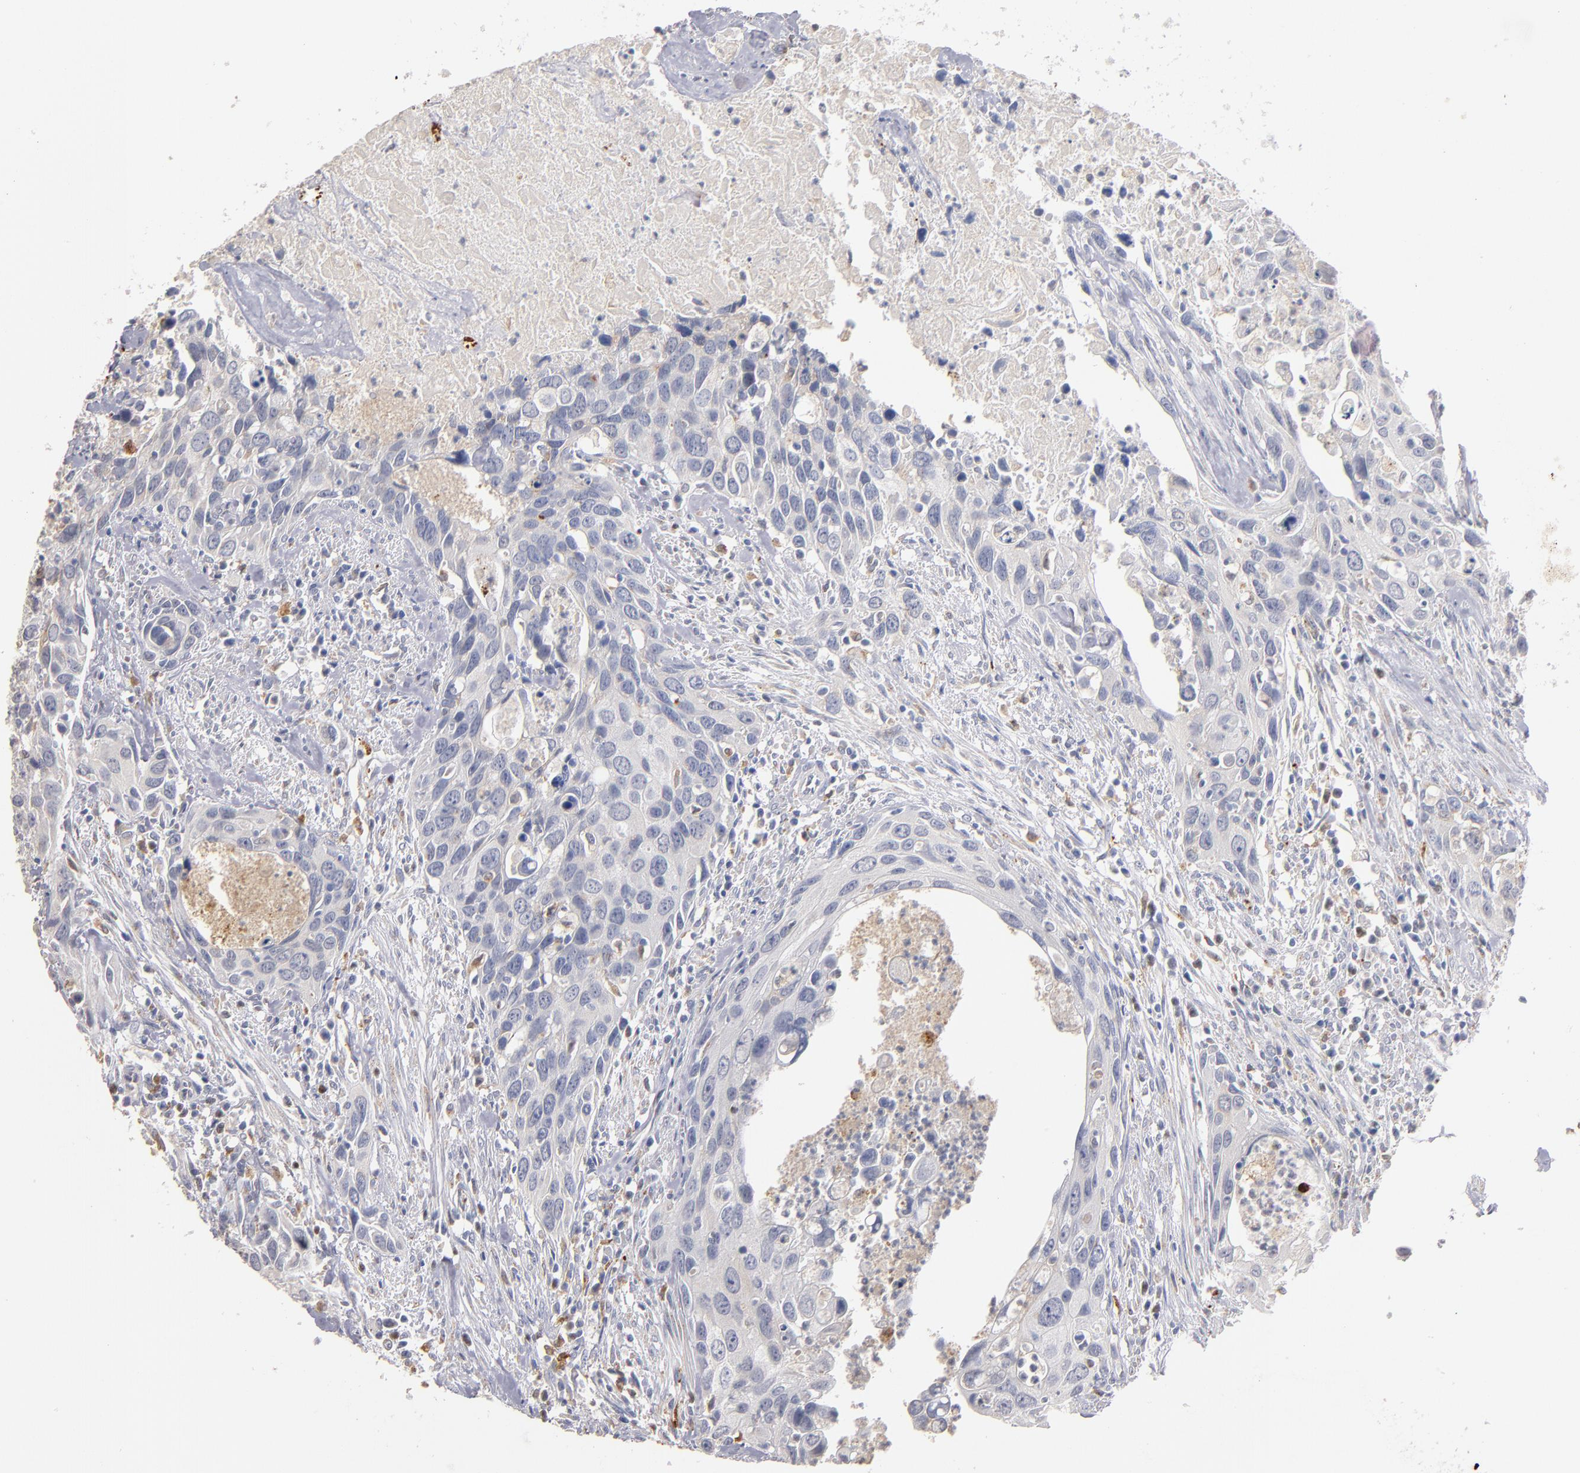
{"staining": {"intensity": "negative", "quantity": "none", "location": "none"}, "tissue": "urothelial cancer", "cell_type": "Tumor cells", "image_type": "cancer", "snomed": [{"axis": "morphology", "description": "Urothelial carcinoma, High grade"}, {"axis": "topography", "description": "Urinary bladder"}], "caption": "Tumor cells show no significant protein positivity in urothelial cancer. Nuclei are stained in blue.", "gene": "SELP", "patient": {"sex": "male", "age": 71}}